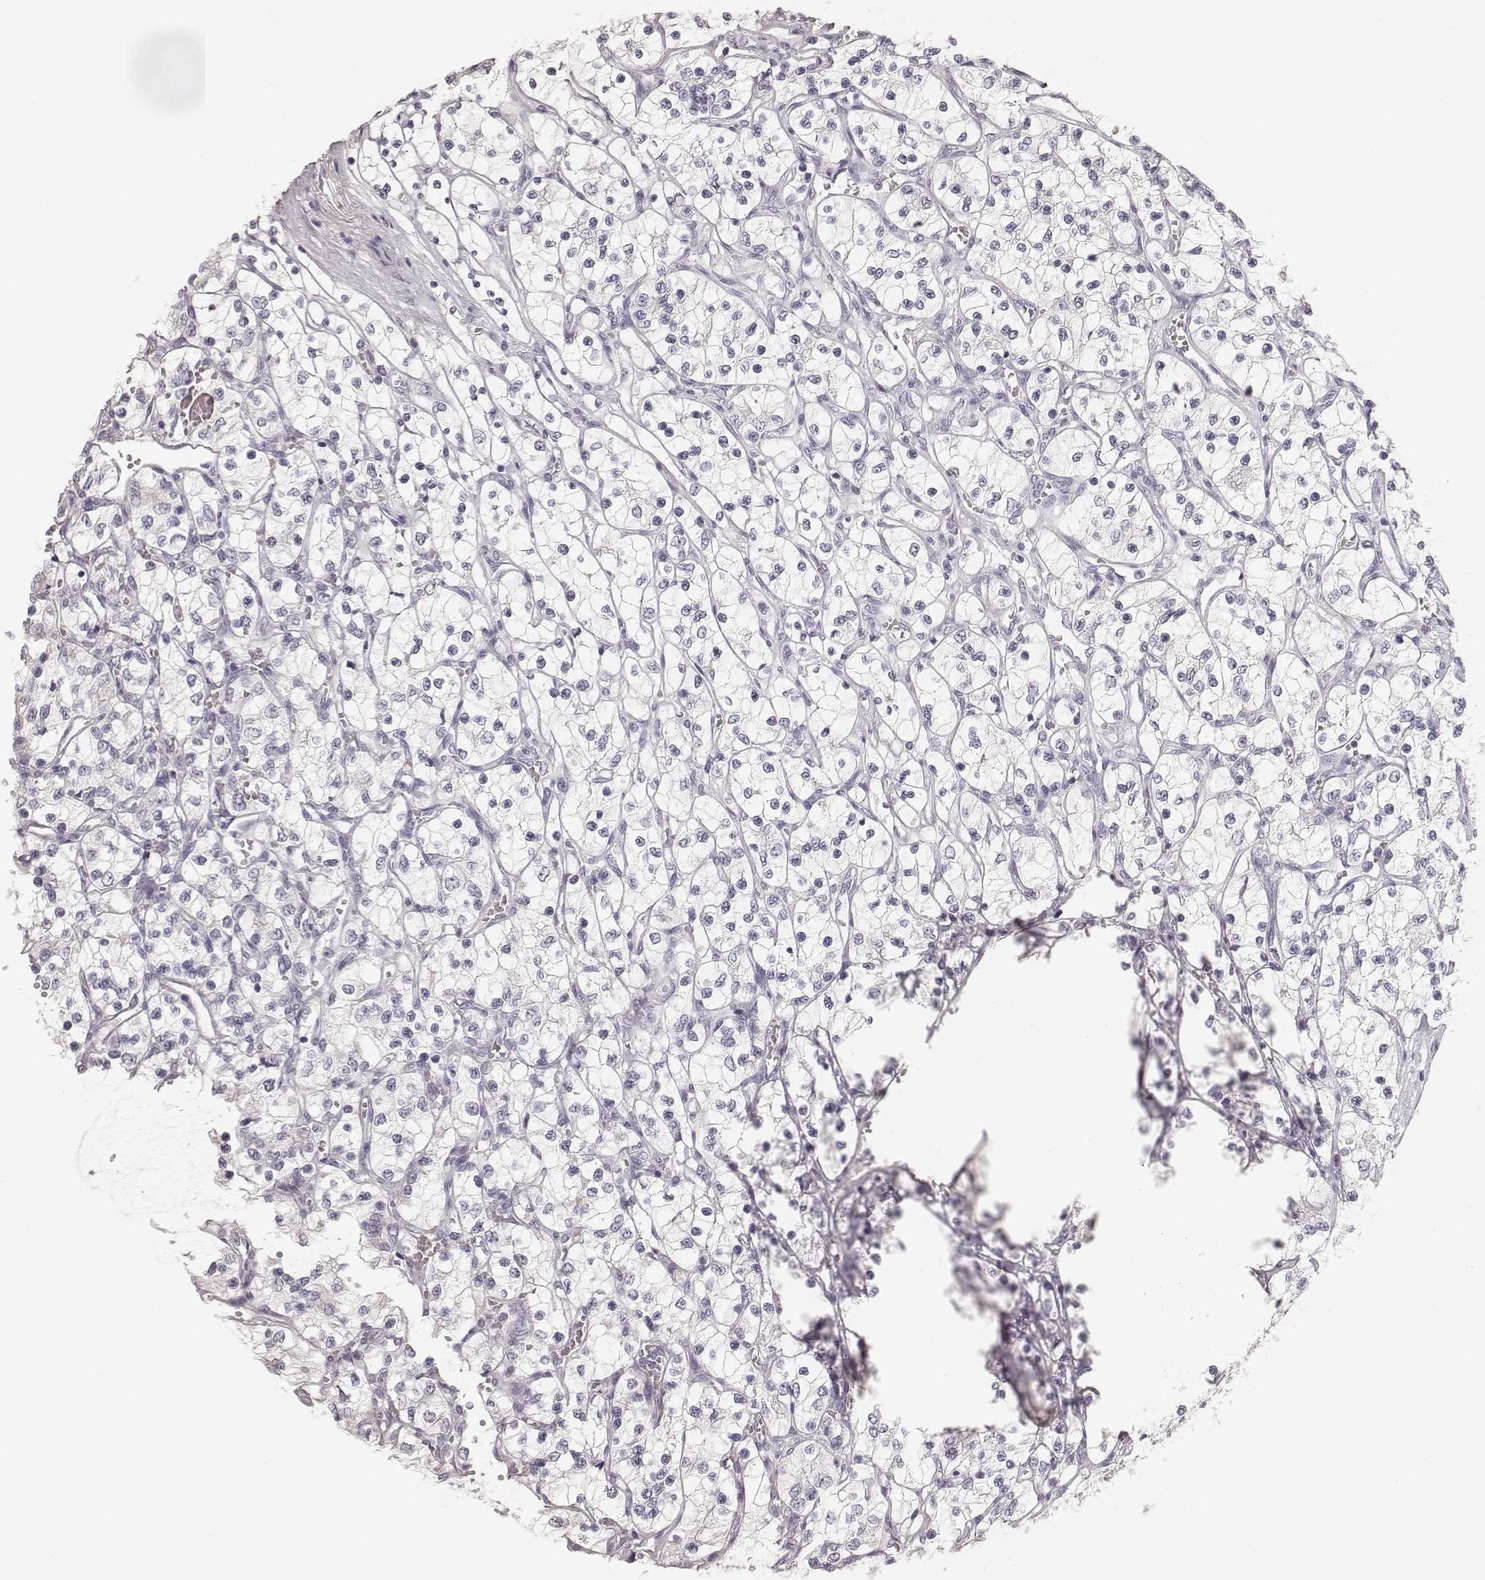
{"staining": {"intensity": "negative", "quantity": "none", "location": "none"}, "tissue": "renal cancer", "cell_type": "Tumor cells", "image_type": "cancer", "snomed": [{"axis": "morphology", "description": "Adenocarcinoma, NOS"}, {"axis": "topography", "description": "Kidney"}], "caption": "This is an IHC histopathology image of human adenocarcinoma (renal). There is no staining in tumor cells.", "gene": "HNF4G", "patient": {"sex": "female", "age": 69}}